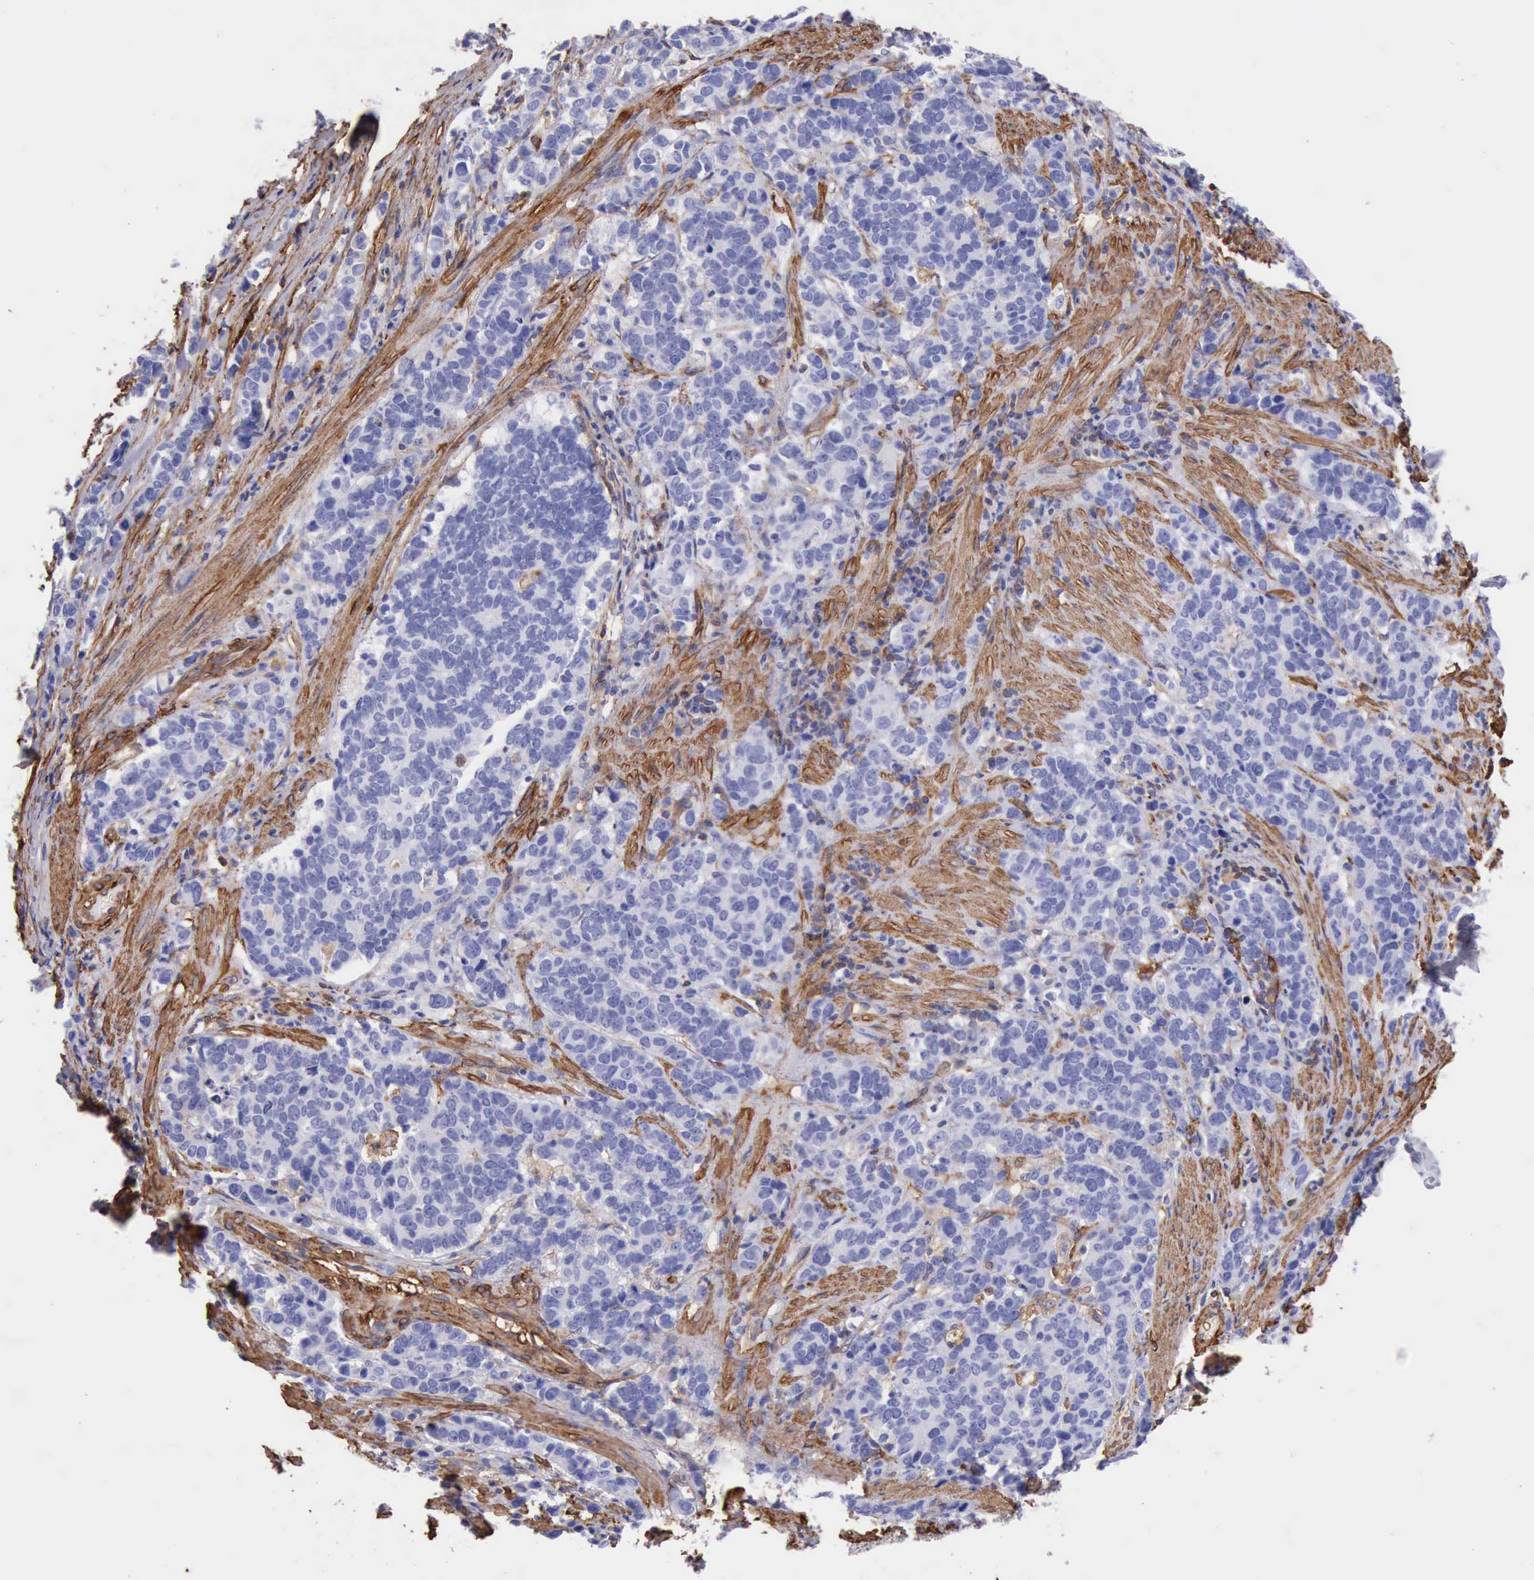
{"staining": {"intensity": "negative", "quantity": "none", "location": "none"}, "tissue": "stomach cancer", "cell_type": "Tumor cells", "image_type": "cancer", "snomed": [{"axis": "morphology", "description": "Adenocarcinoma, NOS"}, {"axis": "topography", "description": "Stomach, upper"}], "caption": "Tumor cells are negative for brown protein staining in stomach adenocarcinoma.", "gene": "FLNA", "patient": {"sex": "male", "age": 71}}